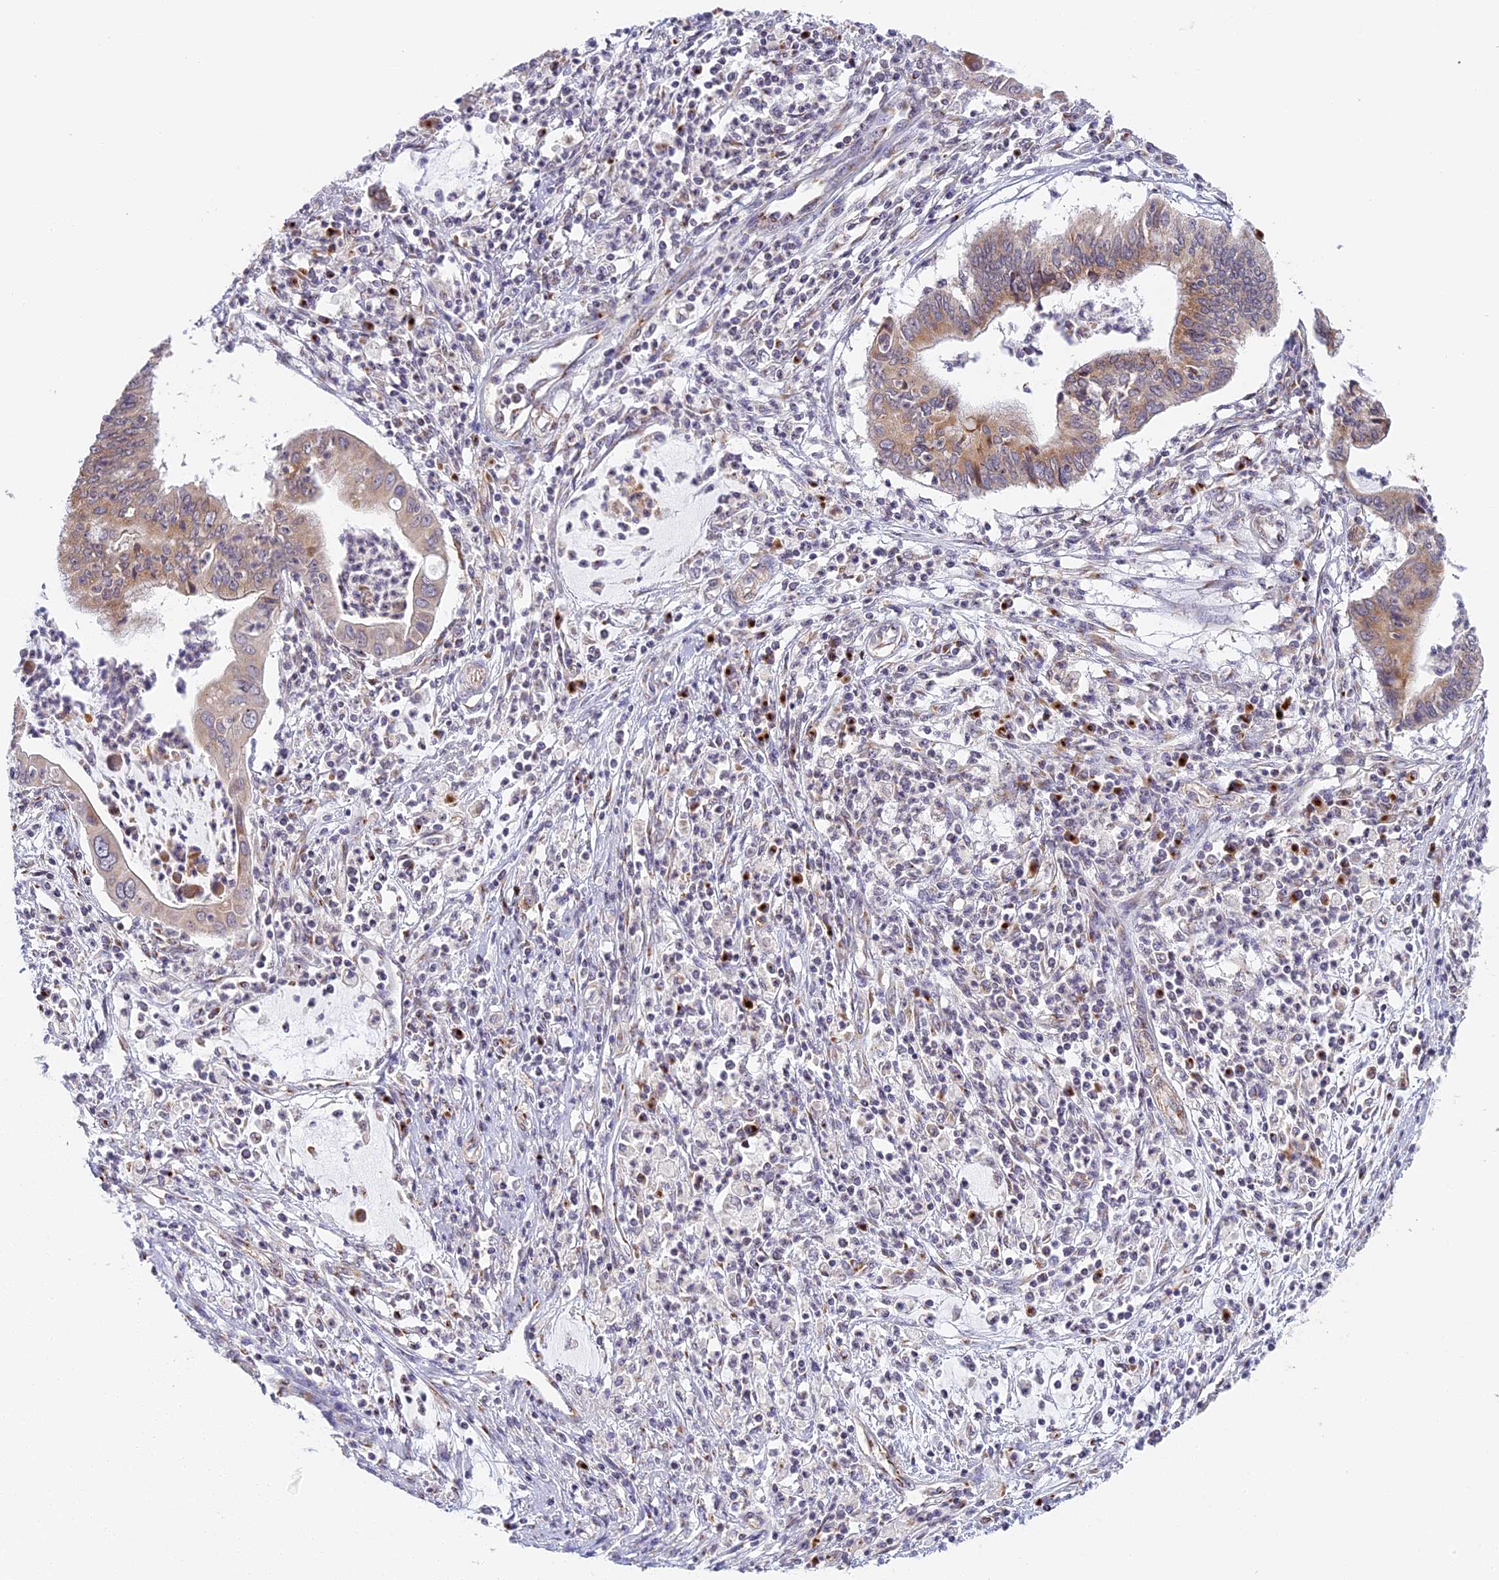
{"staining": {"intensity": "moderate", "quantity": ">75%", "location": "cytoplasmic/membranous"}, "tissue": "cervical cancer", "cell_type": "Tumor cells", "image_type": "cancer", "snomed": [{"axis": "morphology", "description": "Adenocarcinoma, NOS"}, {"axis": "topography", "description": "Cervix"}], "caption": "Moderate cytoplasmic/membranous staining for a protein is appreciated in approximately >75% of tumor cells of adenocarcinoma (cervical) using IHC.", "gene": "HEATR5B", "patient": {"sex": "female", "age": 36}}